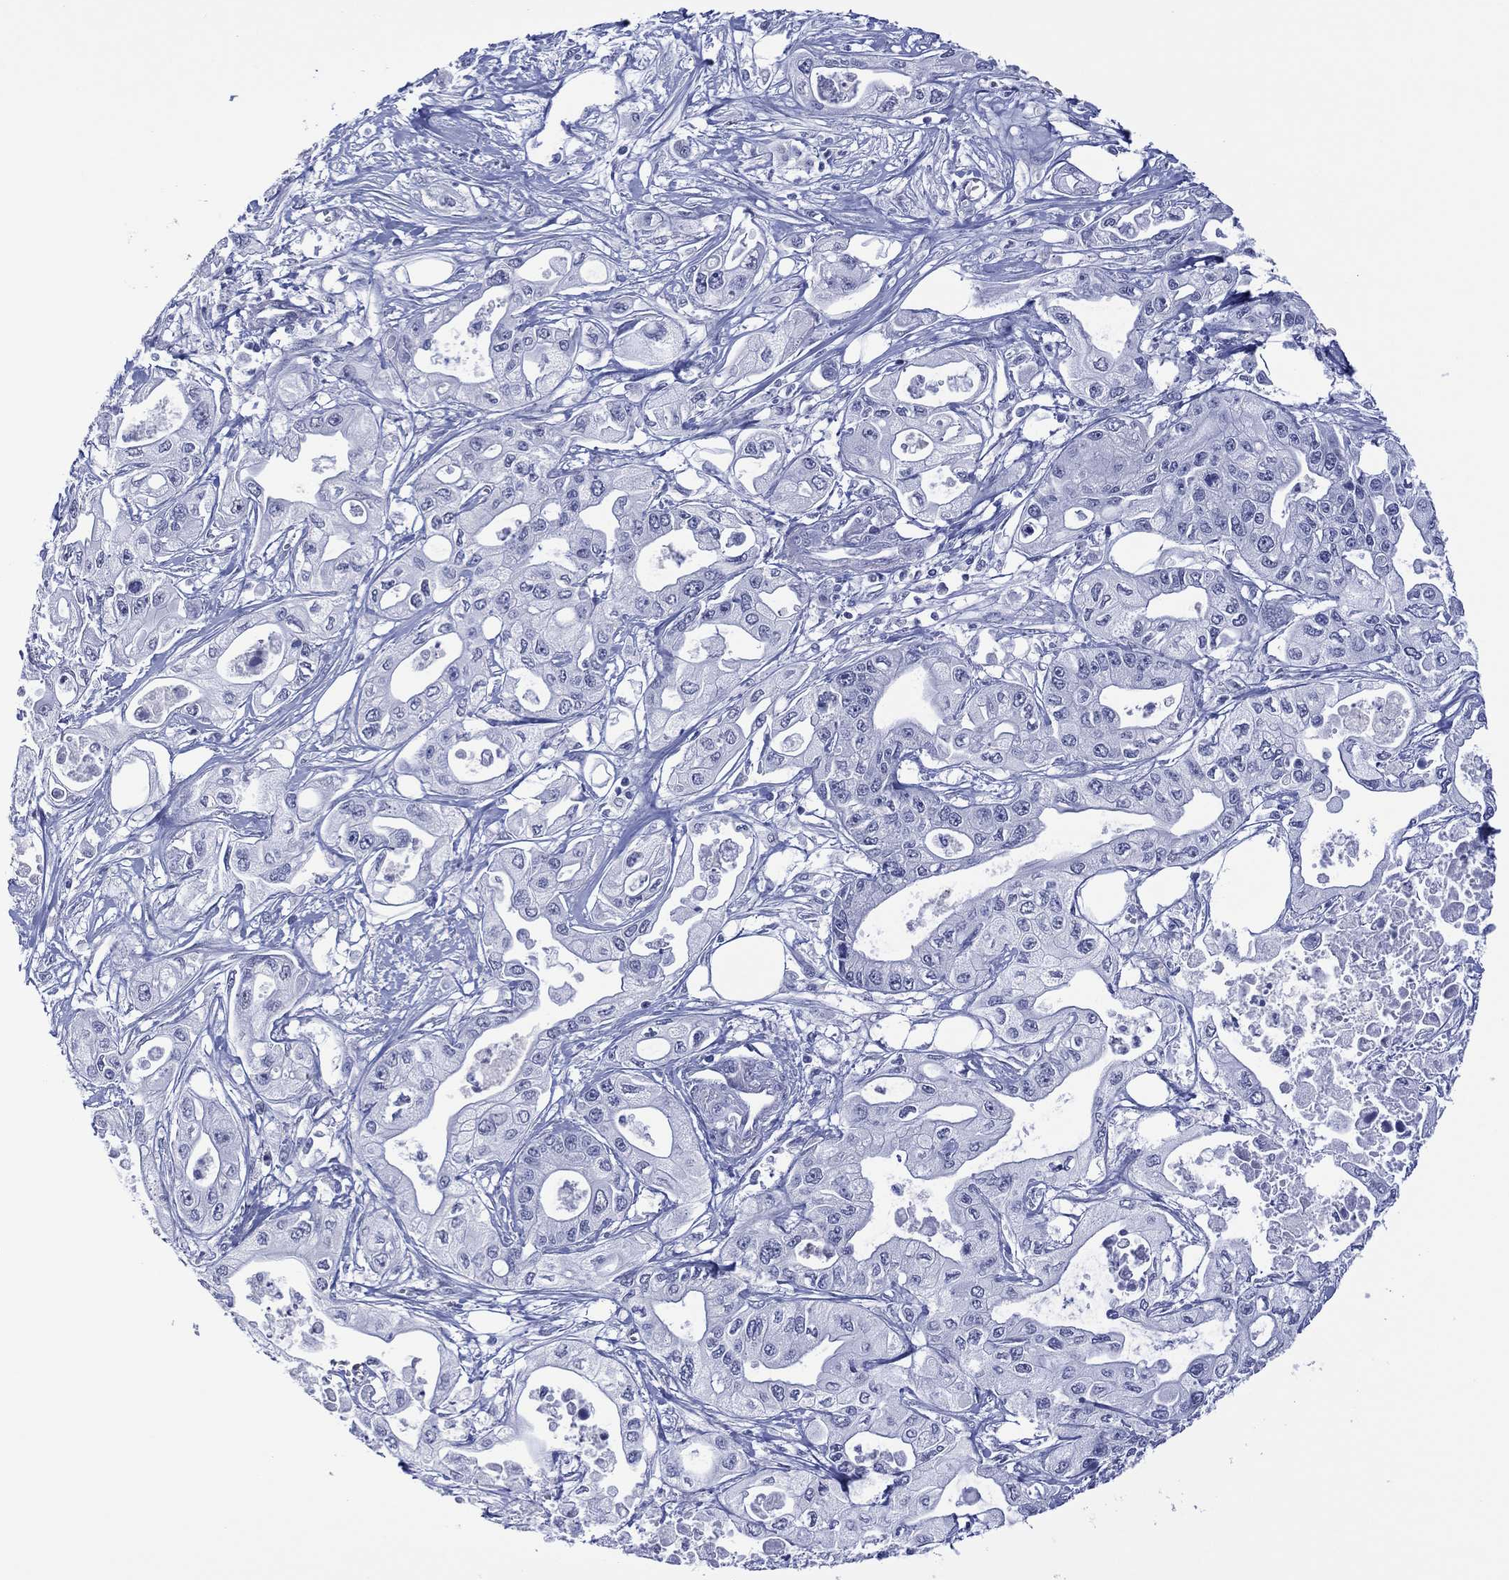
{"staining": {"intensity": "negative", "quantity": "none", "location": "none"}, "tissue": "pancreatic cancer", "cell_type": "Tumor cells", "image_type": "cancer", "snomed": [{"axis": "morphology", "description": "Adenocarcinoma, NOS"}, {"axis": "topography", "description": "Pancreas"}], "caption": "DAB (3,3'-diaminobenzidine) immunohistochemical staining of pancreatic adenocarcinoma displays no significant staining in tumor cells.", "gene": "UTF1", "patient": {"sex": "male", "age": 70}}